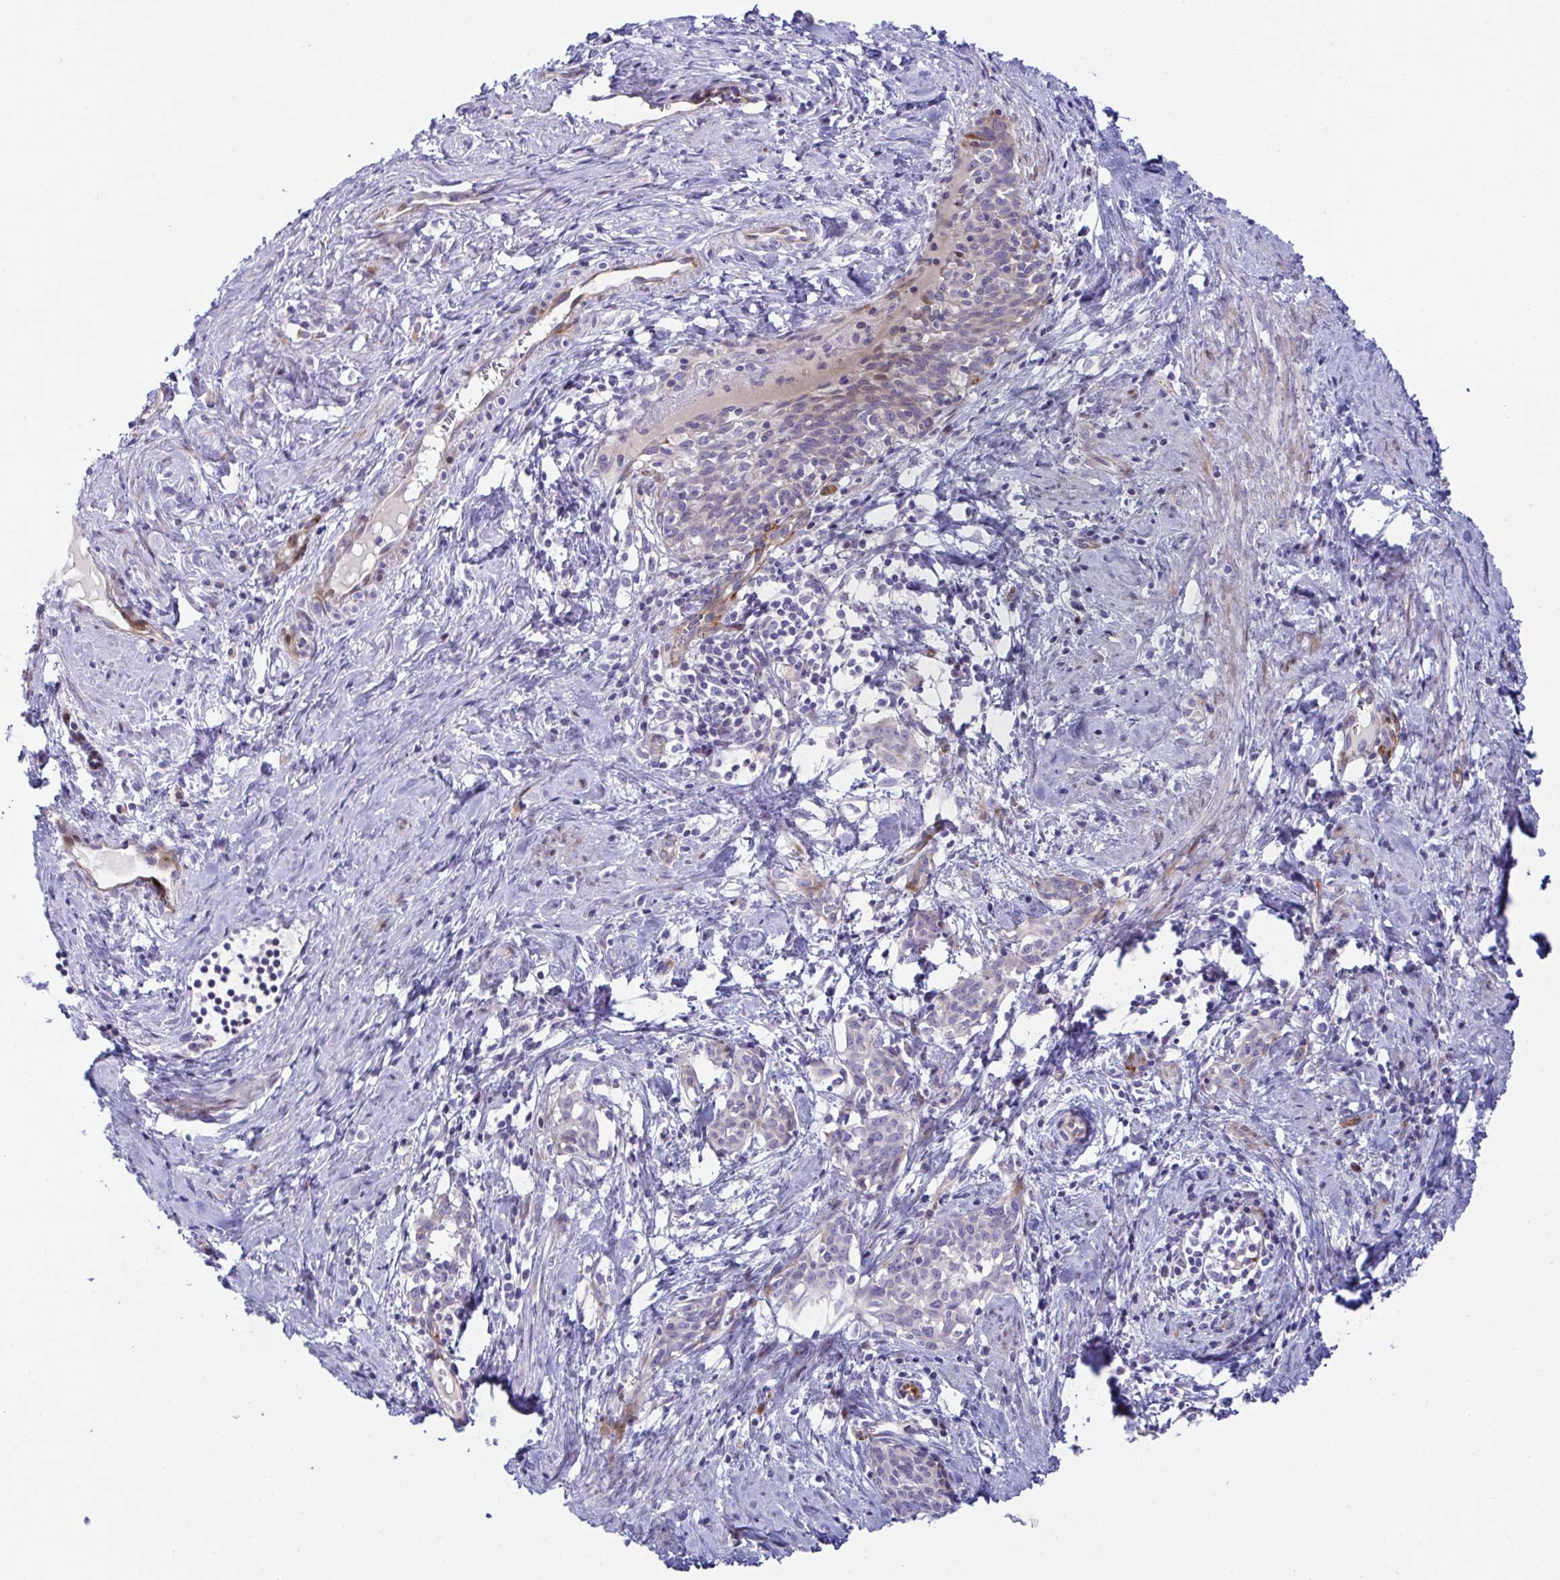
{"staining": {"intensity": "negative", "quantity": "none", "location": "none"}, "tissue": "cervical cancer", "cell_type": "Tumor cells", "image_type": "cancer", "snomed": [{"axis": "morphology", "description": "Squamous cell carcinoma, NOS"}, {"axis": "topography", "description": "Cervix"}], "caption": "Photomicrograph shows no significant protein staining in tumor cells of cervical squamous cell carcinoma. (DAB (3,3'-diaminobenzidine) immunohistochemistry with hematoxylin counter stain).", "gene": "ZNF713", "patient": {"sex": "female", "age": 52}}